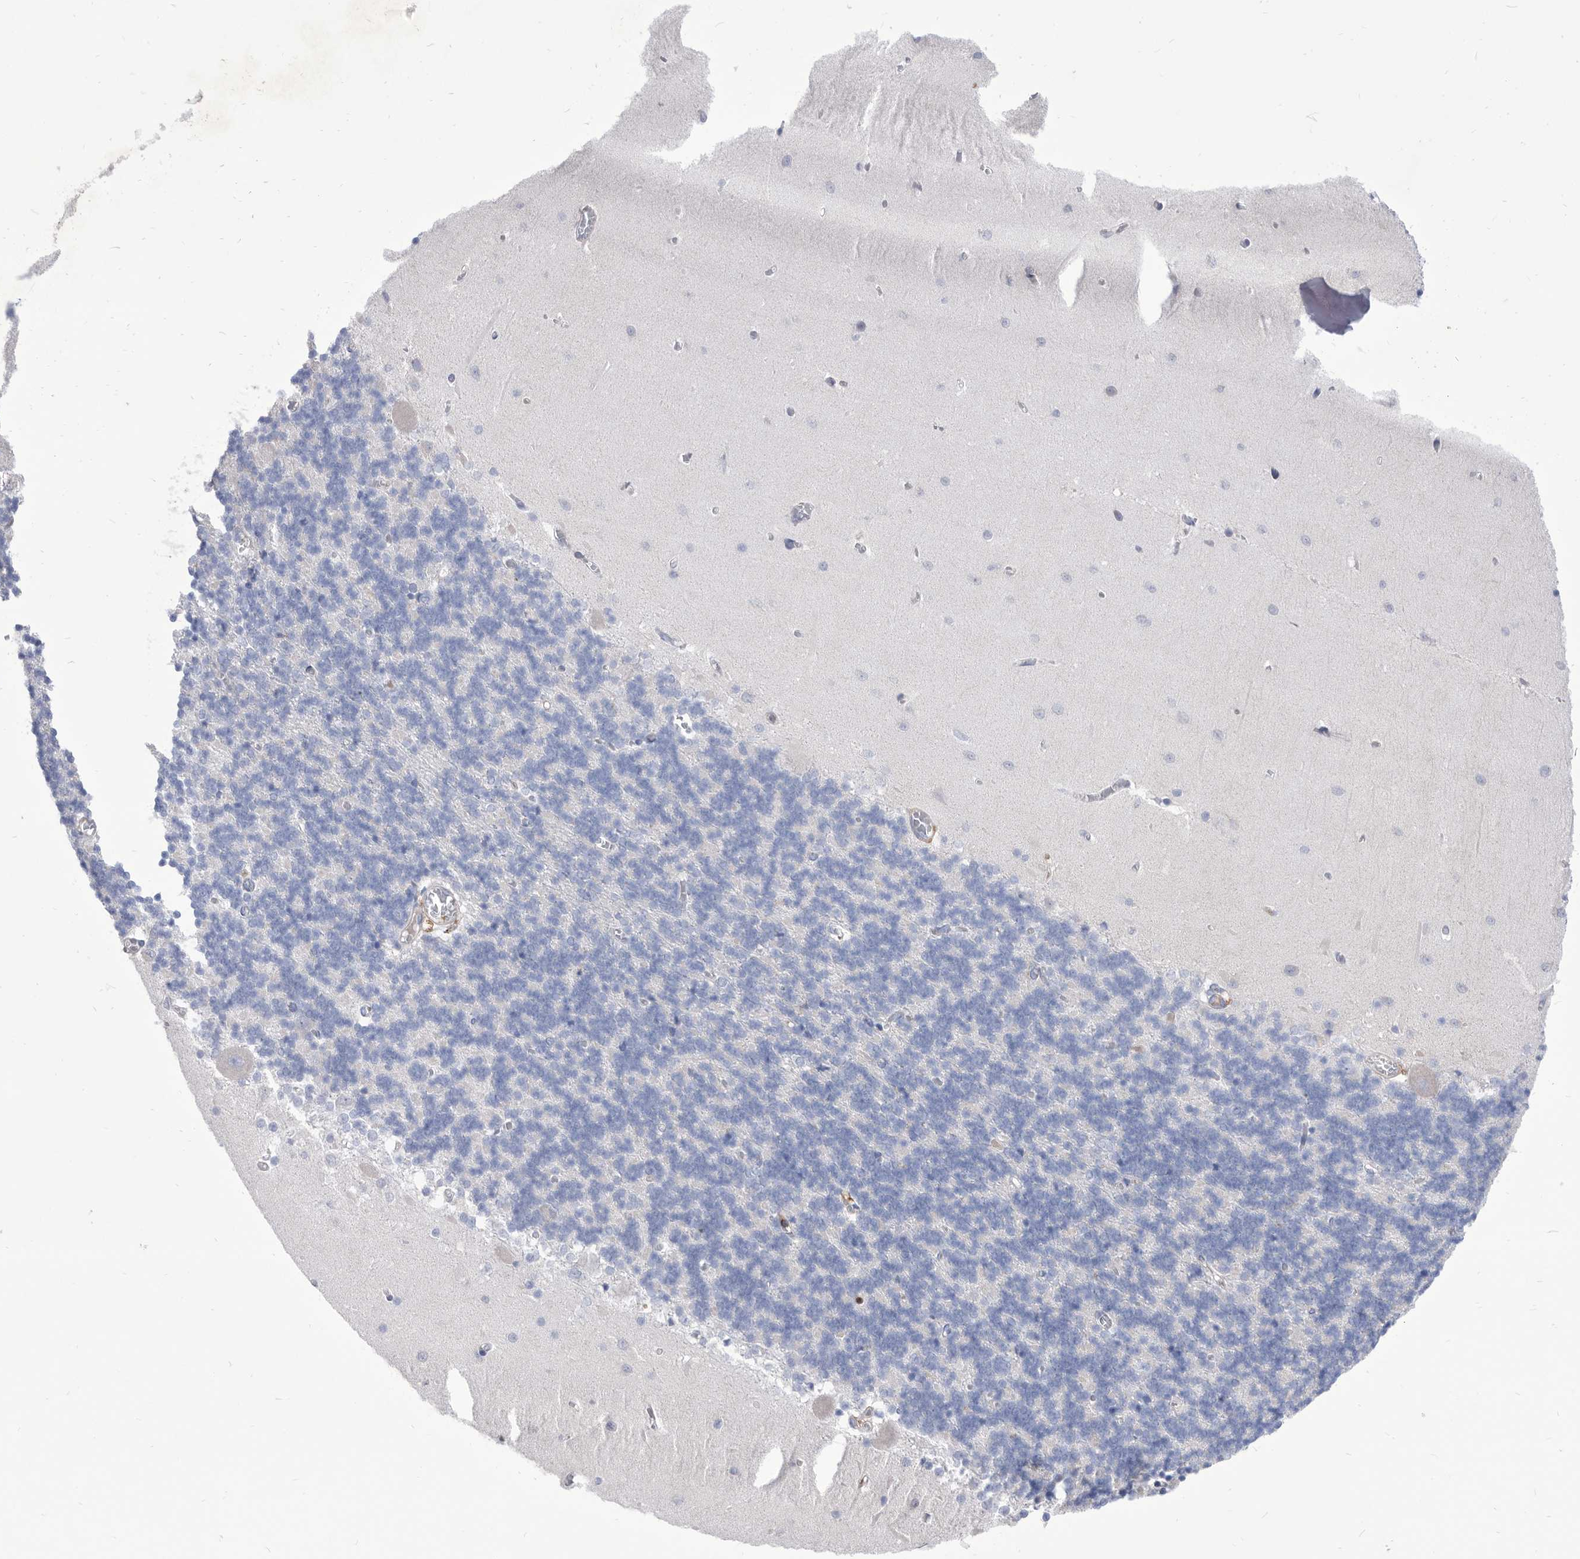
{"staining": {"intensity": "negative", "quantity": "none", "location": "none"}, "tissue": "cerebellum", "cell_type": "Cells in granular layer", "image_type": "normal", "snomed": [{"axis": "morphology", "description": "Normal tissue, NOS"}, {"axis": "topography", "description": "Cerebellum"}], "caption": "Photomicrograph shows no protein staining in cells in granular layer of unremarkable cerebellum. (DAB (3,3'-diaminobenzidine) immunohistochemistry (IHC) visualized using brightfield microscopy, high magnification).", "gene": "SMG7", "patient": {"sex": "male", "age": 37}}